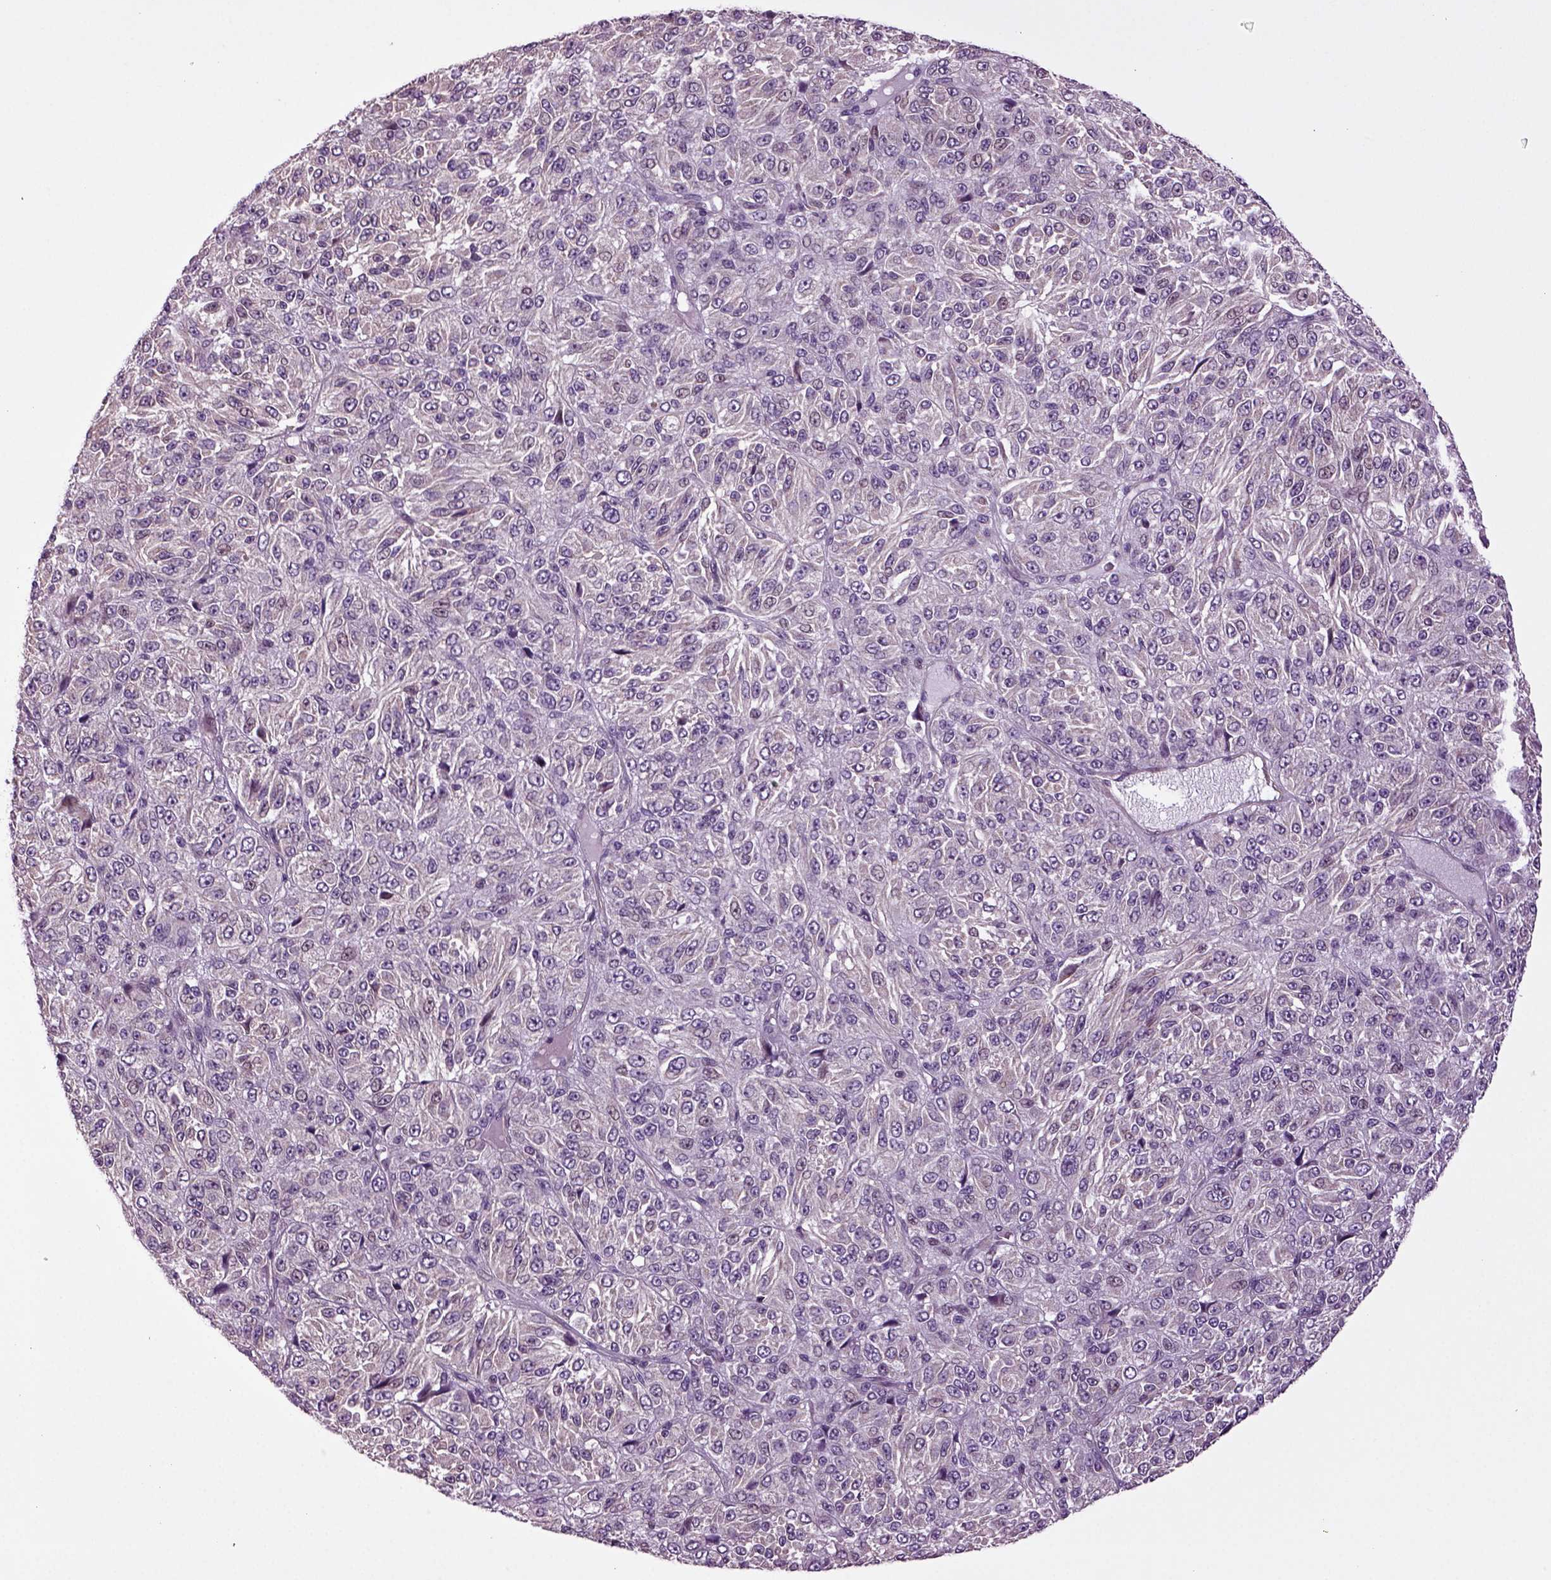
{"staining": {"intensity": "negative", "quantity": "none", "location": "none"}, "tissue": "melanoma", "cell_type": "Tumor cells", "image_type": "cancer", "snomed": [{"axis": "morphology", "description": "Malignant melanoma, Metastatic site"}, {"axis": "topography", "description": "Brain"}], "caption": "Tumor cells are negative for protein expression in human malignant melanoma (metastatic site).", "gene": "HAGHL", "patient": {"sex": "female", "age": 56}}